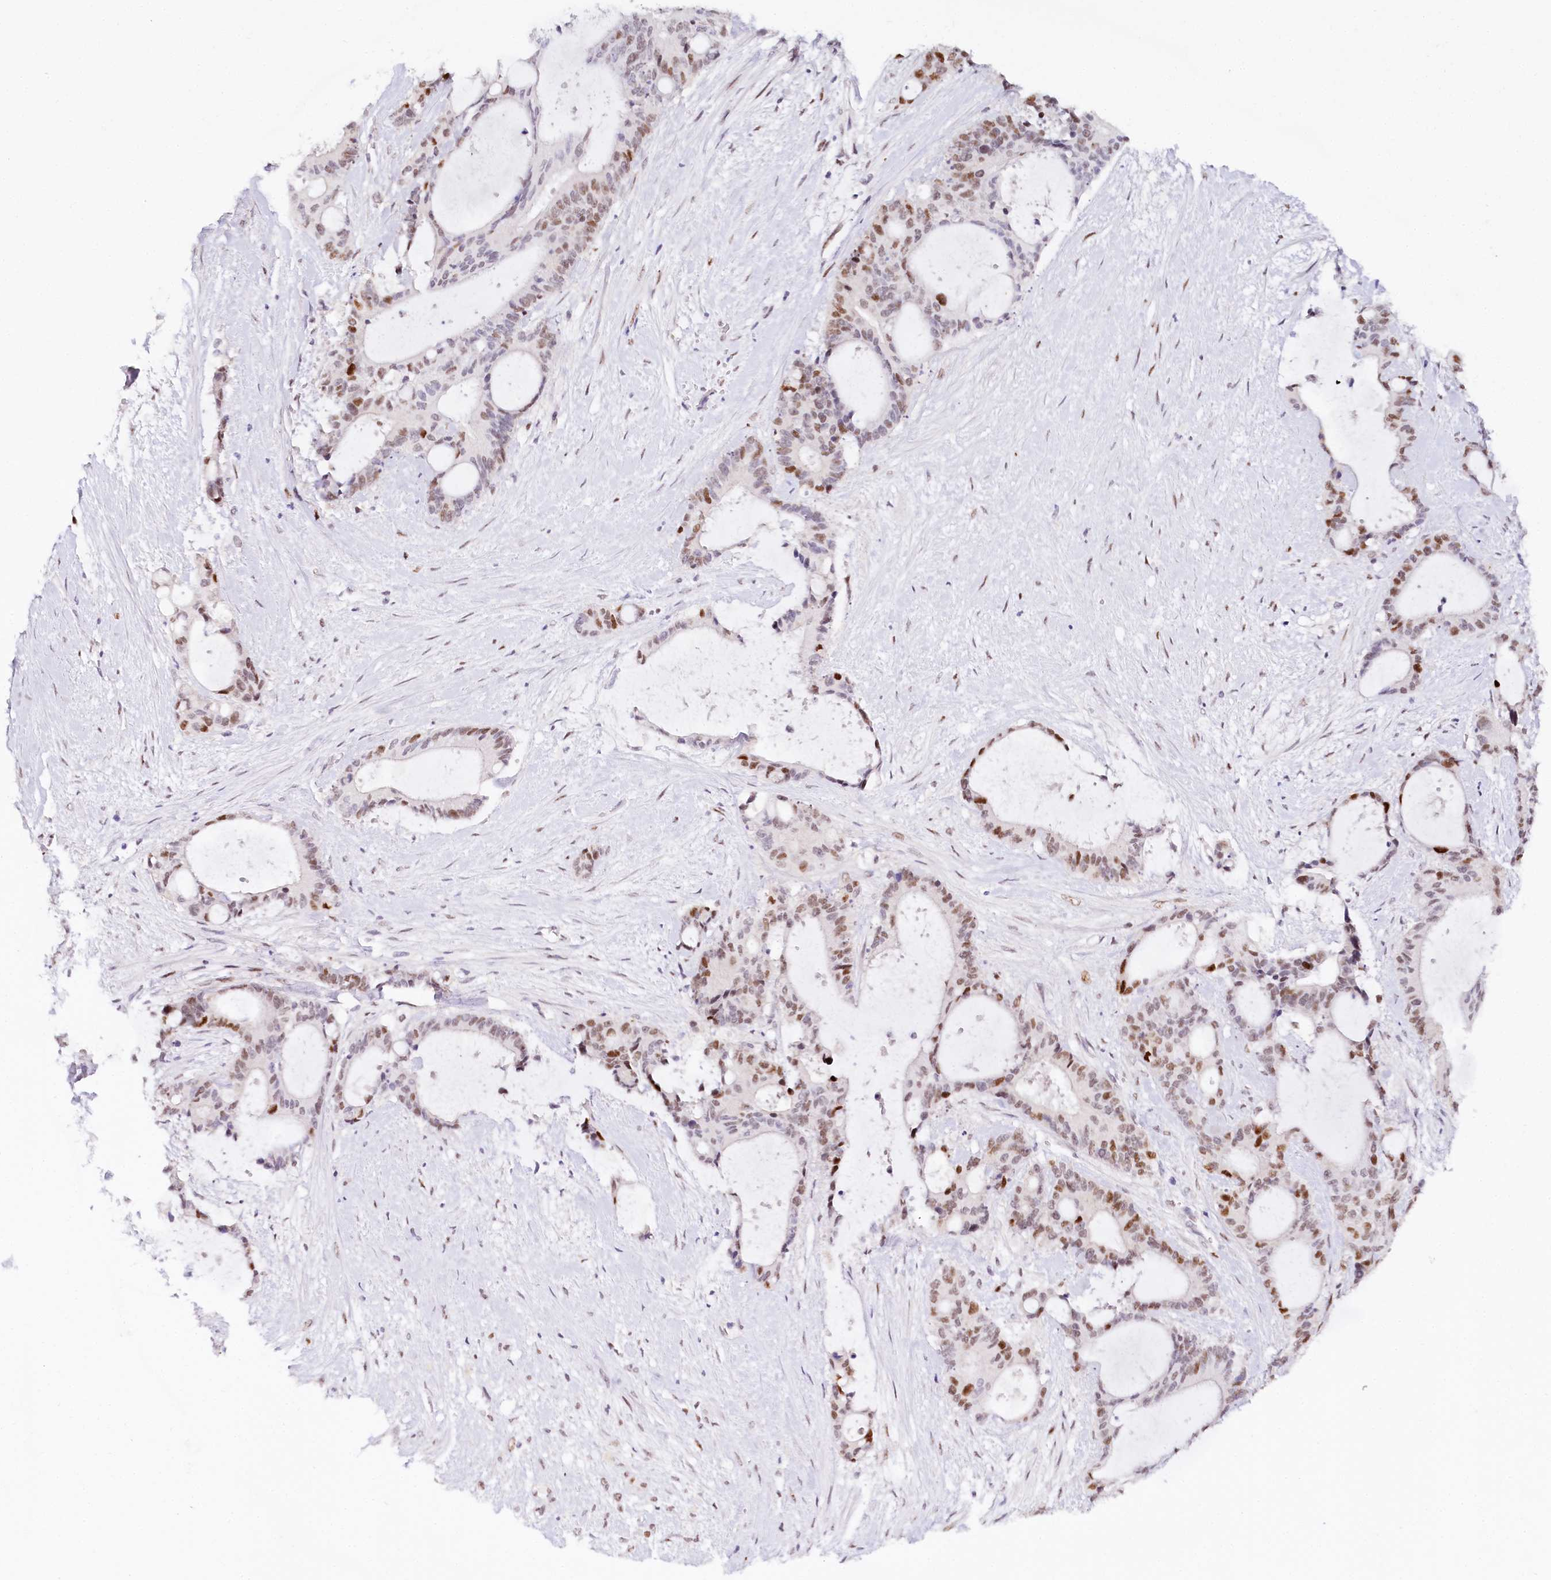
{"staining": {"intensity": "moderate", "quantity": ">75%", "location": "nuclear"}, "tissue": "liver cancer", "cell_type": "Tumor cells", "image_type": "cancer", "snomed": [{"axis": "morphology", "description": "Normal tissue, NOS"}, {"axis": "morphology", "description": "Cholangiocarcinoma"}, {"axis": "topography", "description": "Liver"}, {"axis": "topography", "description": "Peripheral nerve tissue"}], "caption": "Protein analysis of cholangiocarcinoma (liver) tissue exhibits moderate nuclear staining in about >75% of tumor cells.", "gene": "TP53", "patient": {"sex": "female", "age": 73}}